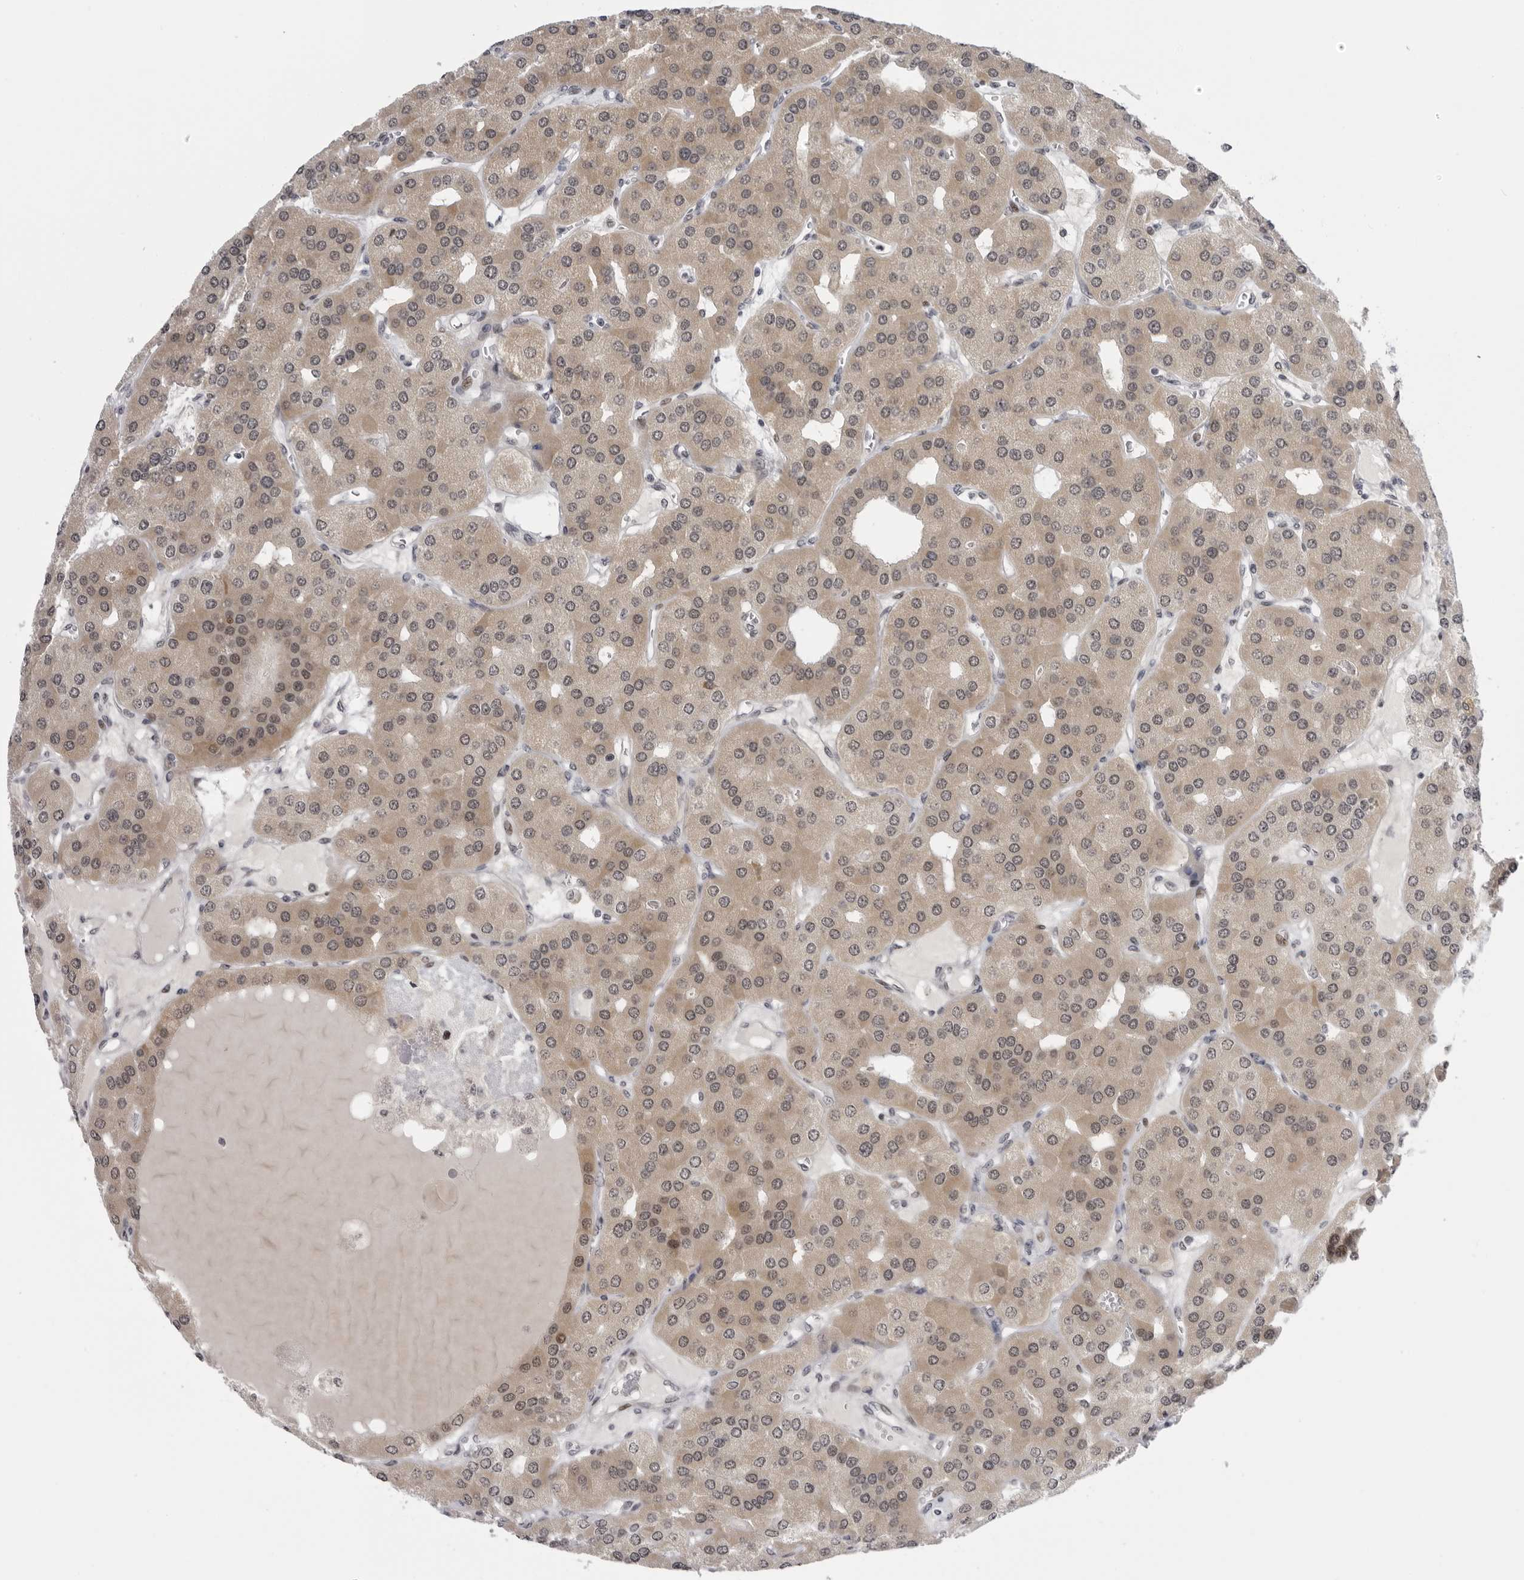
{"staining": {"intensity": "moderate", "quantity": ">75%", "location": "cytoplasmic/membranous,nuclear"}, "tissue": "parathyroid gland", "cell_type": "Glandular cells", "image_type": "normal", "snomed": [{"axis": "morphology", "description": "Normal tissue, NOS"}, {"axis": "morphology", "description": "Adenoma, NOS"}, {"axis": "topography", "description": "Parathyroid gland"}], "caption": "This image reveals immunohistochemistry staining of benign human parathyroid gland, with medium moderate cytoplasmic/membranous,nuclear positivity in about >75% of glandular cells.", "gene": "ALPK2", "patient": {"sex": "female", "age": 86}}